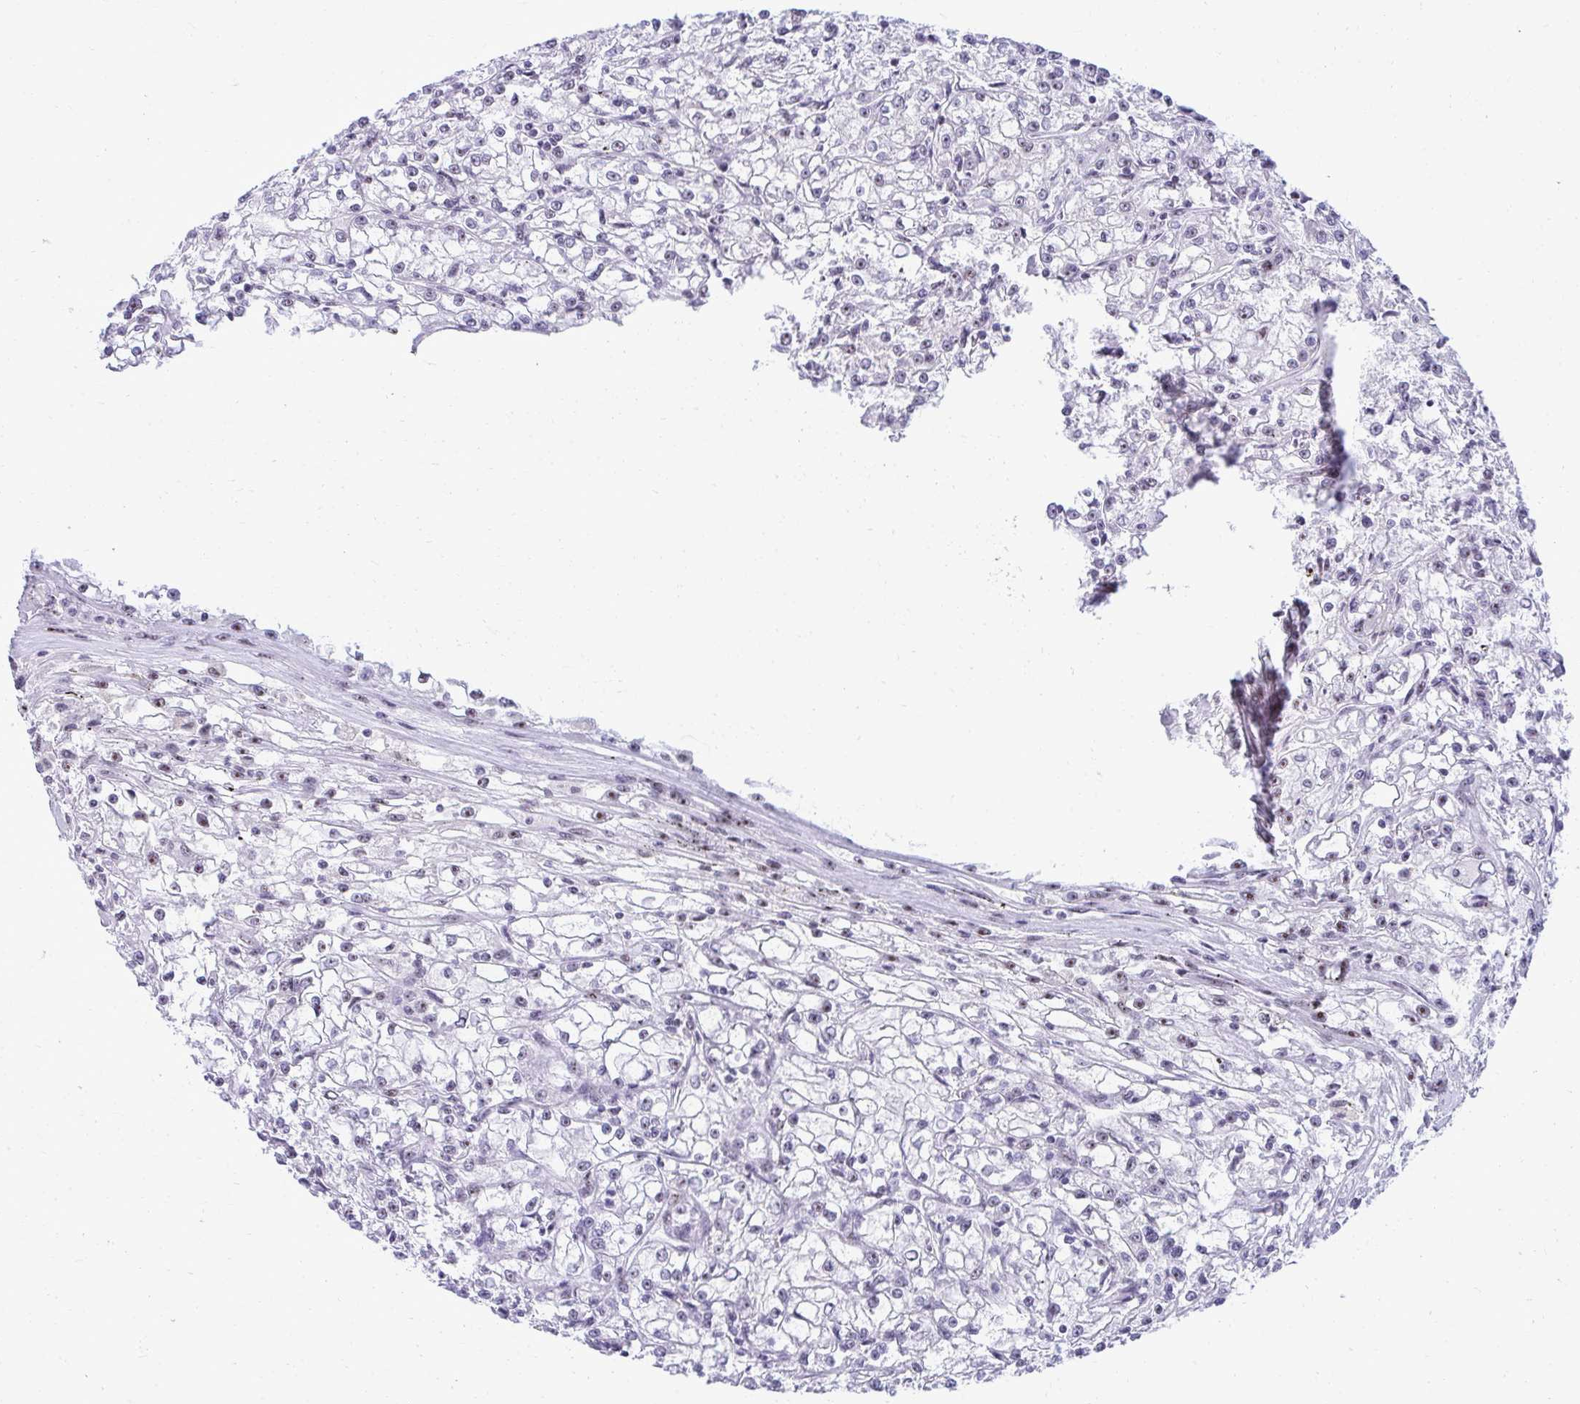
{"staining": {"intensity": "negative", "quantity": "none", "location": "none"}, "tissue": "renal cancer", "cell_type": "Tumor cells", "image_type": "cancer", "snomed": [{"axis": "morphology", "description": "Adenocarcinoma, NOS"}, {"axis": "topography", "description": "Kidney"}], "caption": "An image of human renal cancer is negative for staining in tumor cells. (Brightfield microscopy of DAB (3,3'-diaminobenzidine) immunohistochemistry at high magnification).", "gene": "PELP1", "patient": {"sex": "female", "age": 59}}